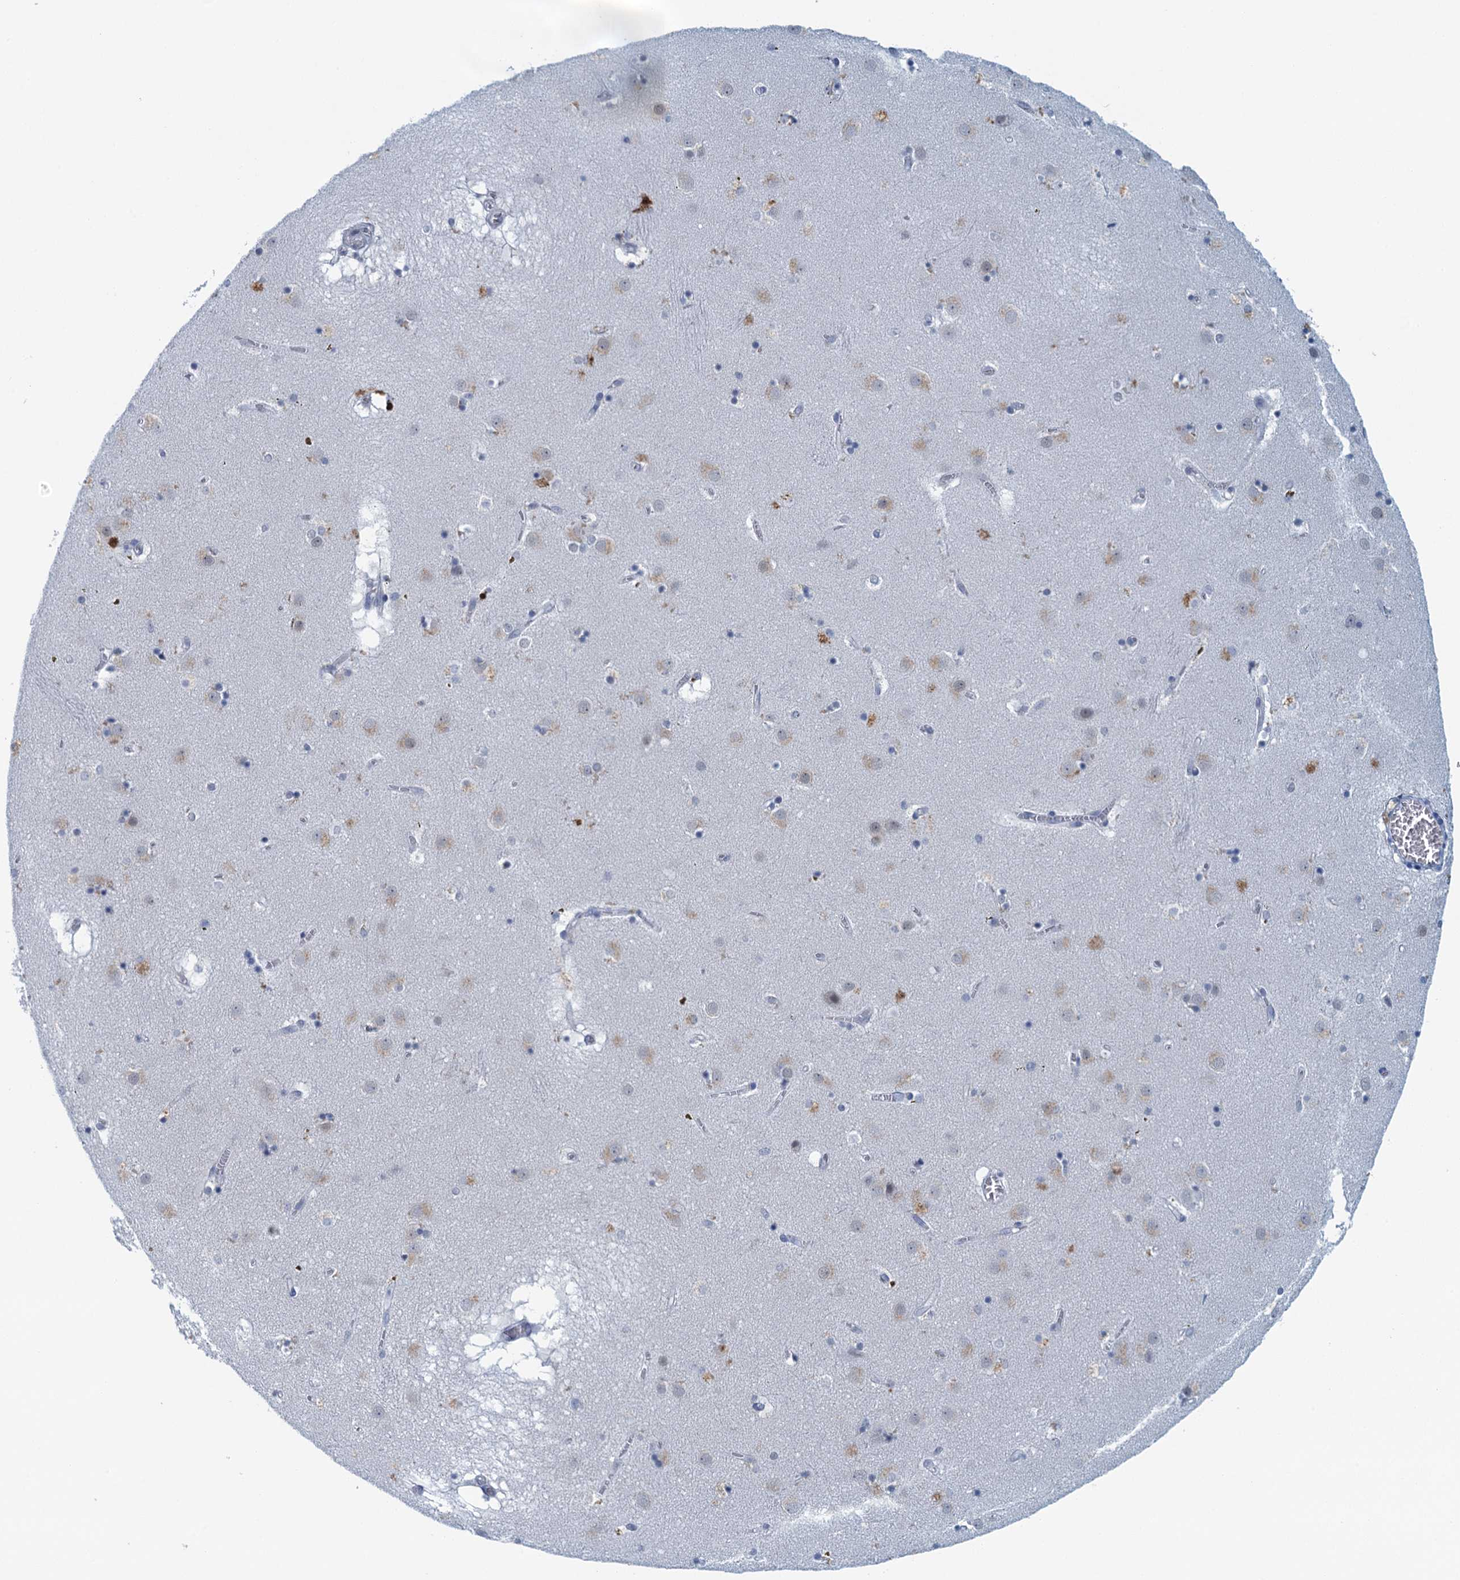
{"staining": {"intensity": "negative", "quantity": "none", "location": "none"}, "tissue": "caudate", "cell_type": "Glial cells", "image_type": "normal", "snomed": [{"axis": "morphology", "description": "Normal tissue, NOS"}, {"axis": "topography", "description": "Lateral ventricle wall"}], "caption": "Histopathology image shows no significant protein positivity in glial cells of benign caudate.", "gene": "C16orf95", "patient": {"sex": "male", "age": 70}}